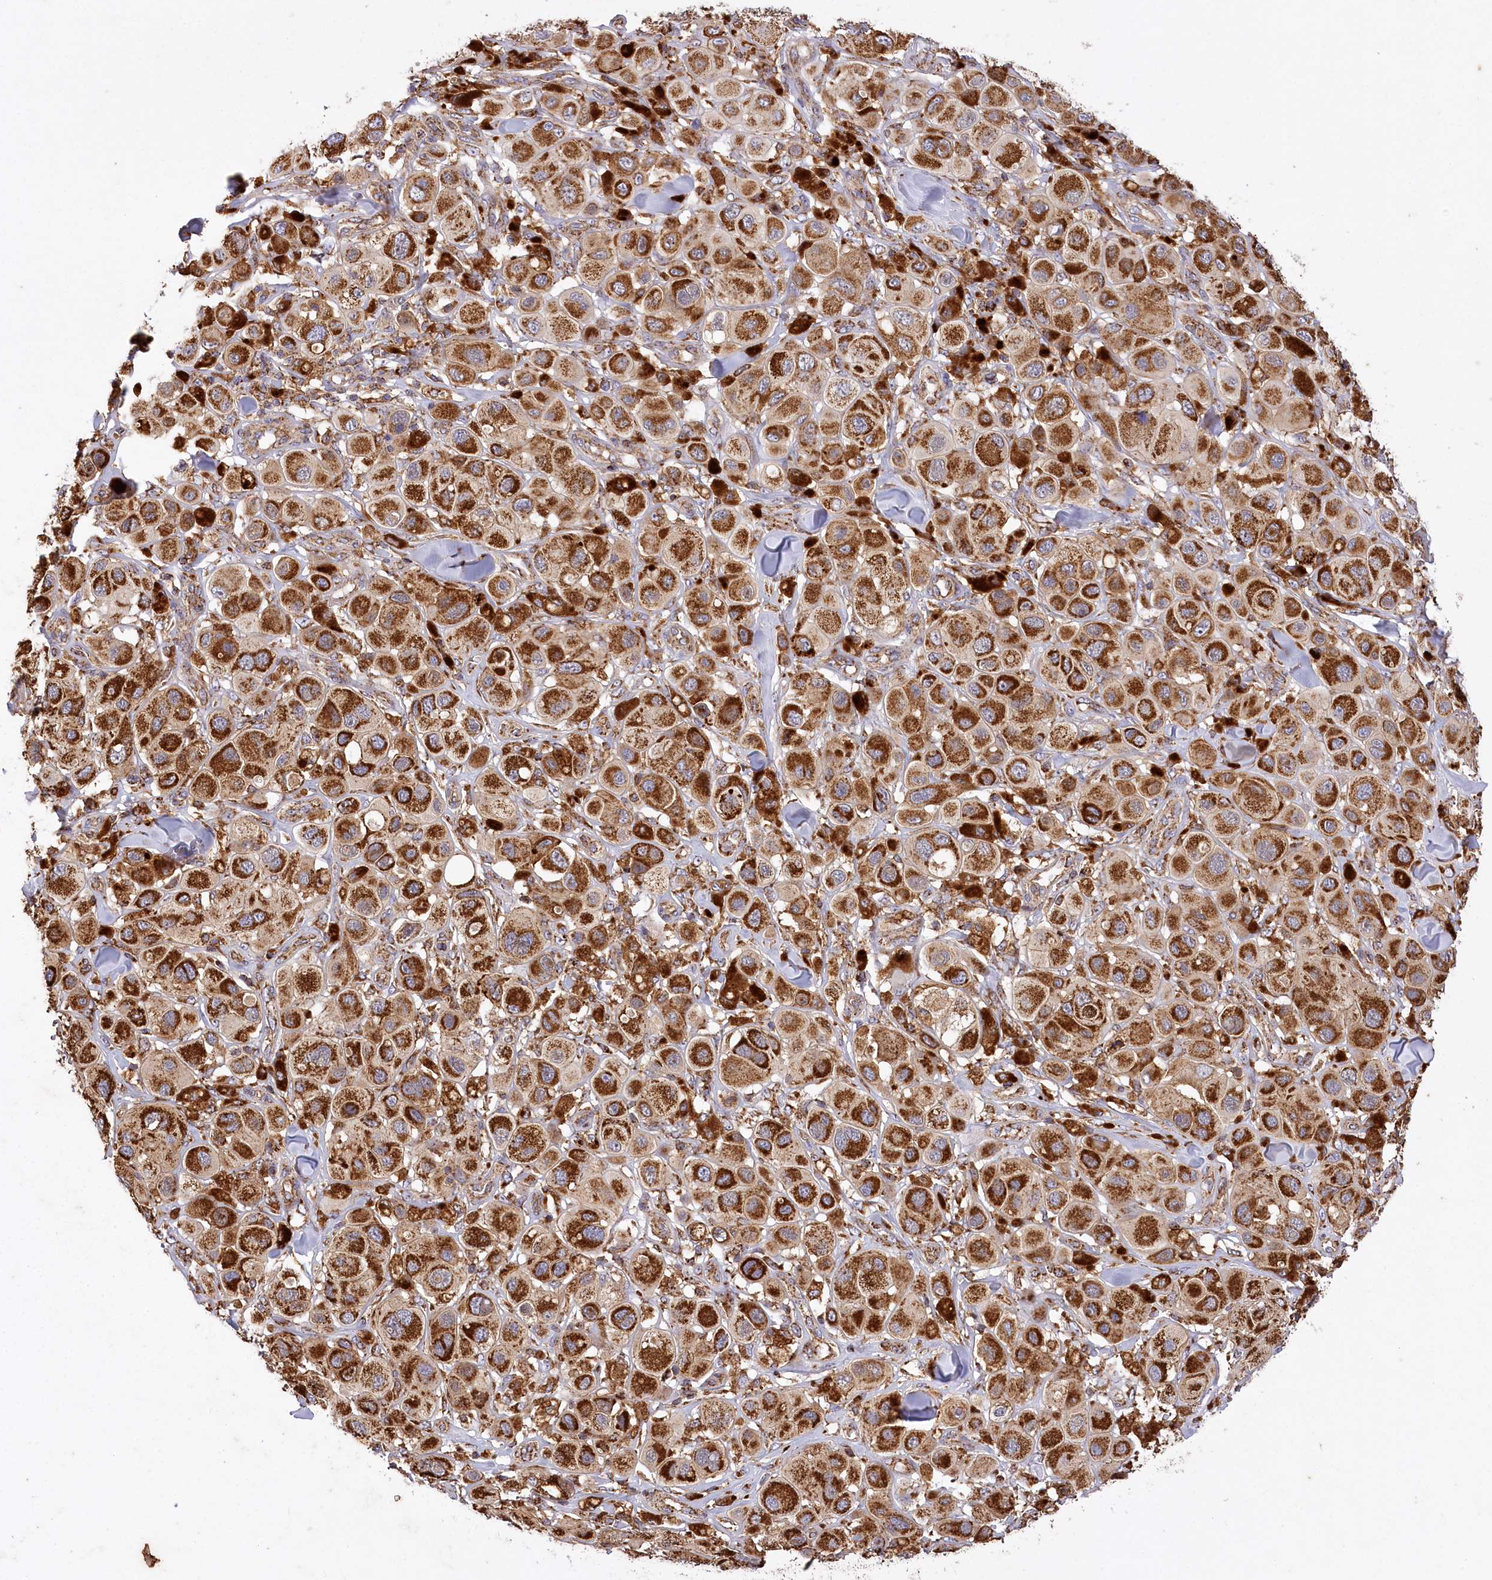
{"staining": {"intensity": "strong", "quantity": ">75%", "location": "cytoplasmic/membranous"}, "tissue": "melanoma", "cell_type": "Tumor cells", "image_type": "cancer", "snomed": [{"axis": "morphology", "description": "Malignant melanoma, Metastatic site"}, {"axis": "topography", "description": "Skin"}], "caption": "Protein staining reveals strong cytoplasmic/membranous positivity in approximately >75% of tumor cells in melanoma.", "gene": "CARD19", "patient": {"sex": "male", "age": 41}}